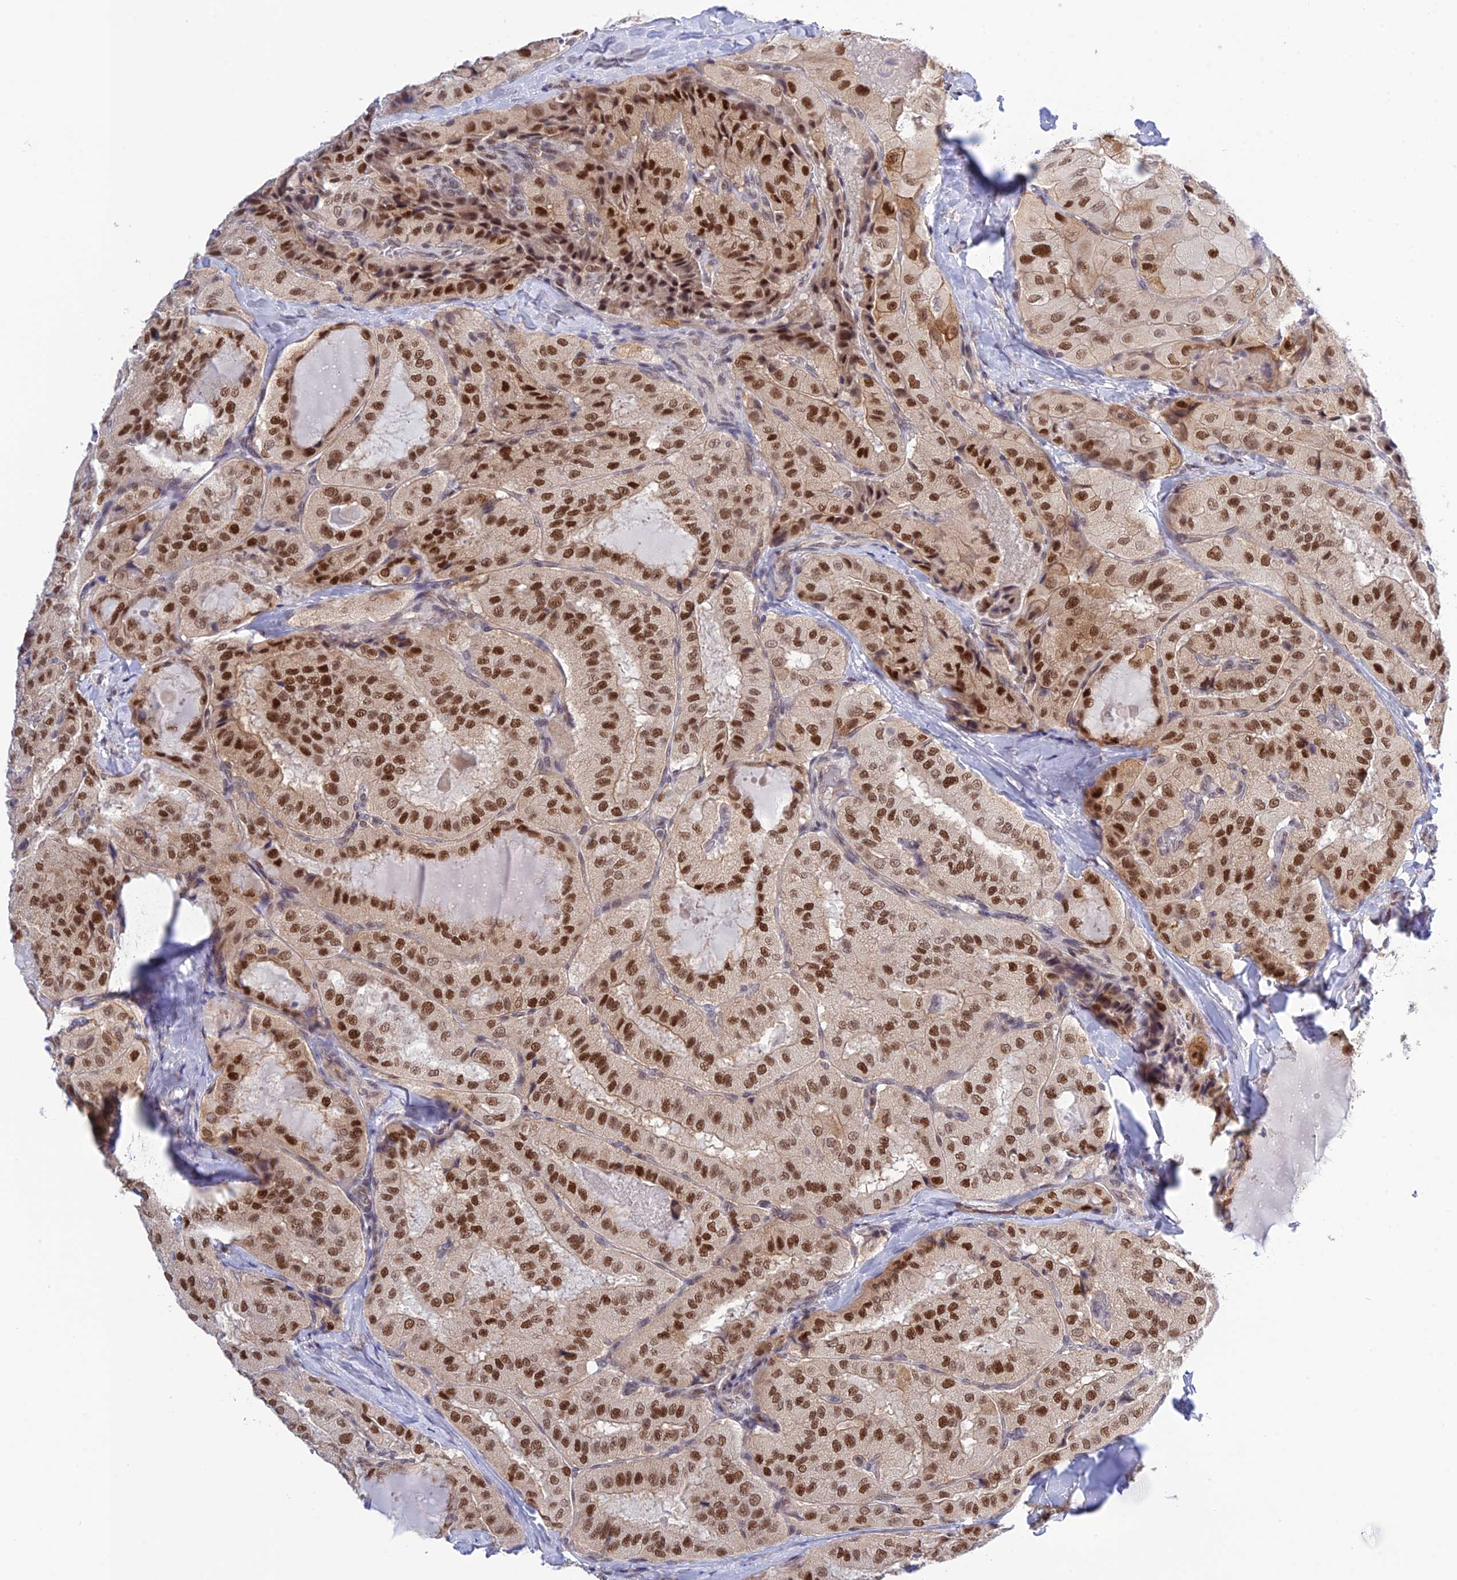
{"staining": {"intensity": "moderate", "quantity": ">75%", "location": "nuclear"}, "tissue": "thyroid cancer", "cell_type": "Tumor cells", "image_type": "cancer", "snomed": [{"axis": "morphology", "description": "Normal tissue, NOS"}, {"axis": "morphology", "description": "Papillary adenocarcinoma, NOS"}, {"axis": "topography", "description": "Thyroid gland"}], "caption": "Thyroid cancer was stained to show a protein in brown. There is medium levels of moderate nuclear expression in approximately >75% of tumor cells.", "gene": "TCEA1", "patient": {"sex": "female", "age": 59}}